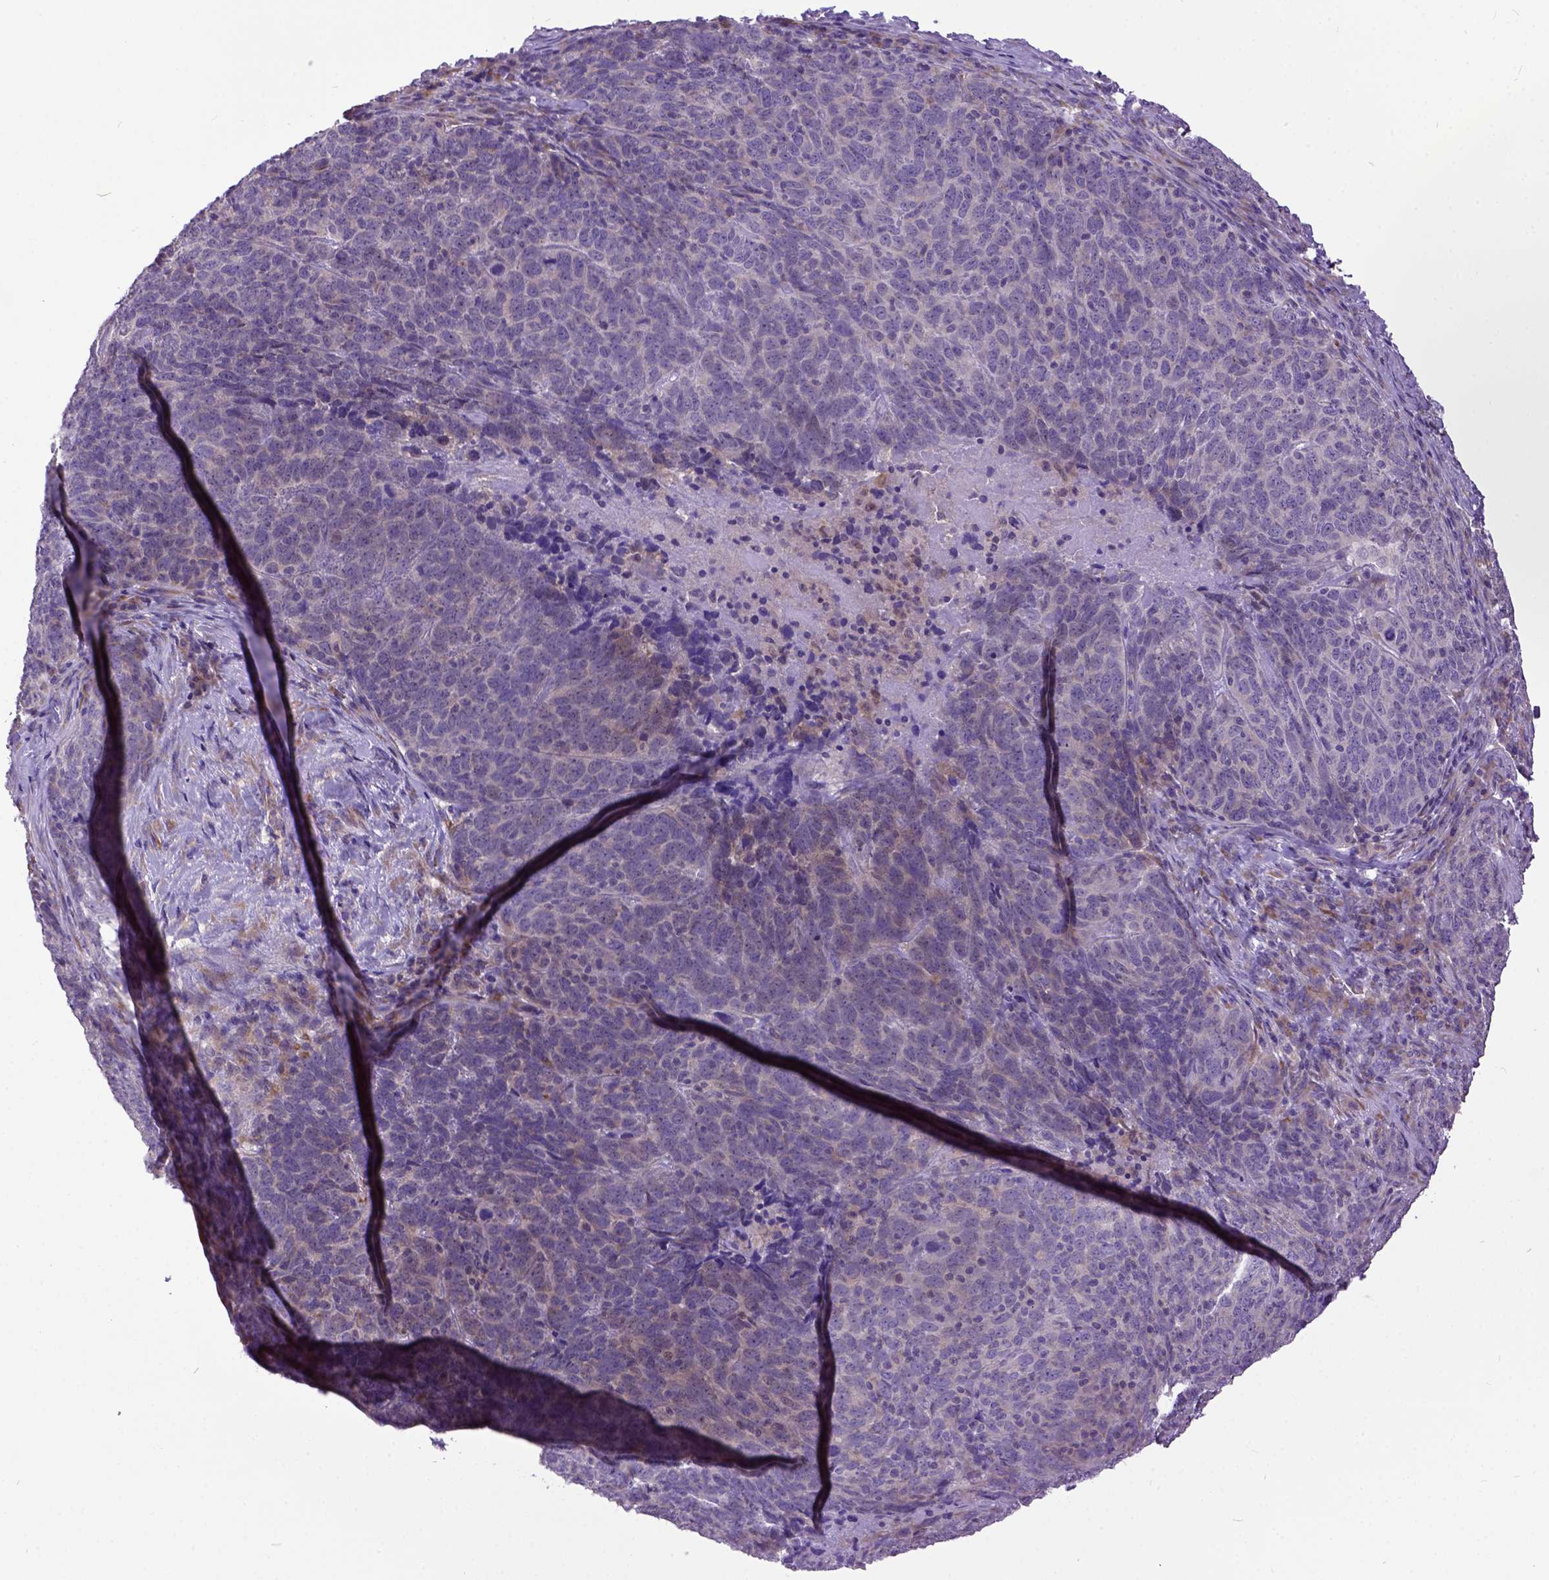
{"staining": {"intensity": "weak", "quantity": "<25%", "location": "cytoplasmic/membranous"}, "tissue": "skin cancer", "cell_type": "Tumor cells", "image_type": "cancer", "snomed": [{"axis": "morphology", "description": "Squamous cell carcinoma, NOS"}, {"axis": "topography", "description": "Skin"}, {"axis": "topography", "description": "Anal"}], "caption": "This is an immunohistochemistry micrograph of skin squamous cell carcinoma. There is no positivity in tumor cells.", "gene": "NEK5", "patient": {"sex": "female", "age": 51}}